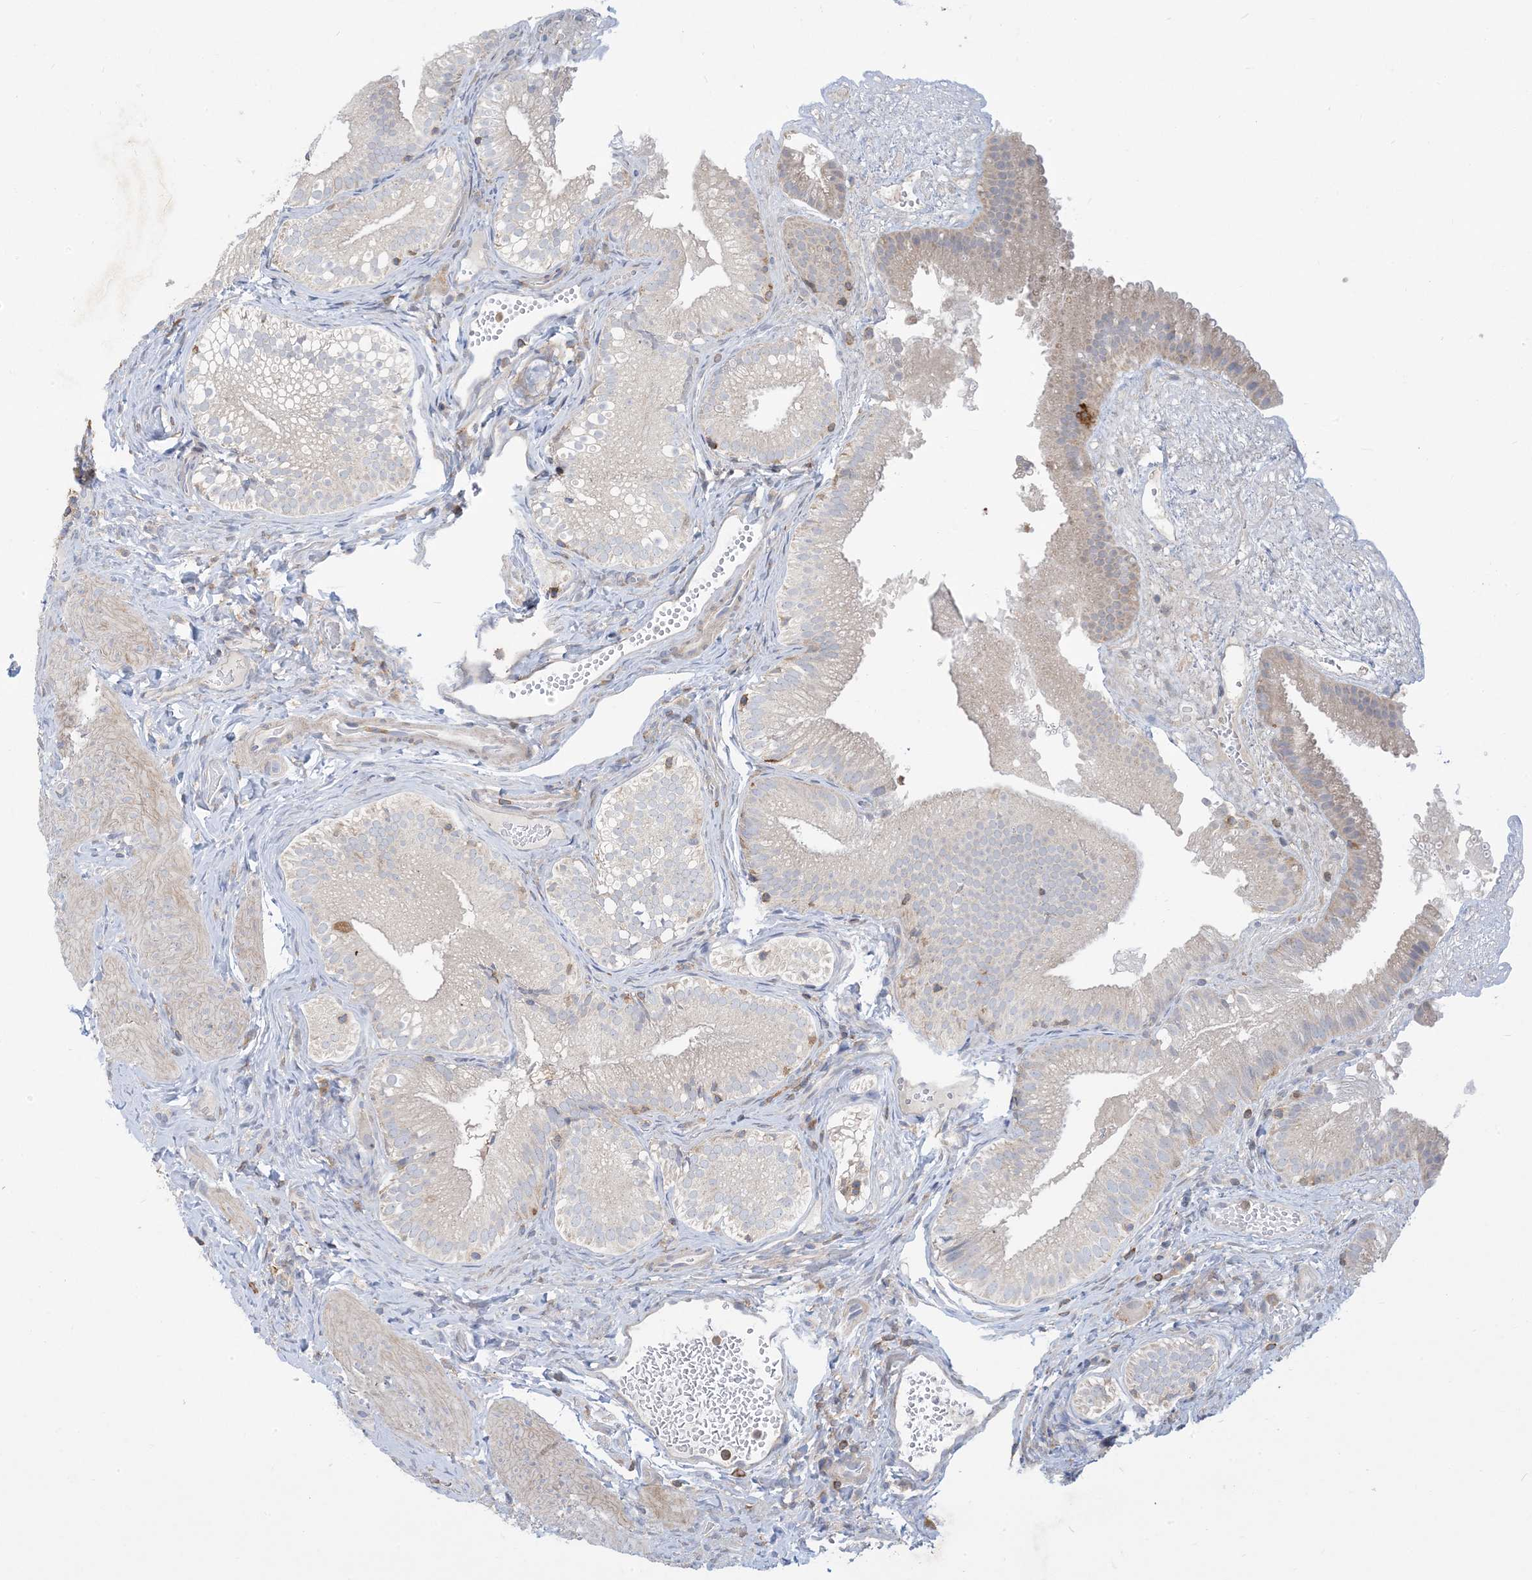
{"staining": {"intensity": "weak", "quantity": "25%-75%", "location": "none"}, "tissue": "gallbladder", "cell_type": "Glandular cells", "image_type": "normal", "snomed": [{"axis": "morphology", "description": "Normal tissue, NOS"}, {"axis": "topography", "description": "Gallbladder"}], "caption": "Immunohistochemical staining of benign human gallbladder reveals weak None protein expression in approximately 25%-75% of glandular cells. The protein of interest is shown in brown color, while the nuclei are stained blue.", "gene": "AOC1", "patient": {"sex": "female", "age": 30}}